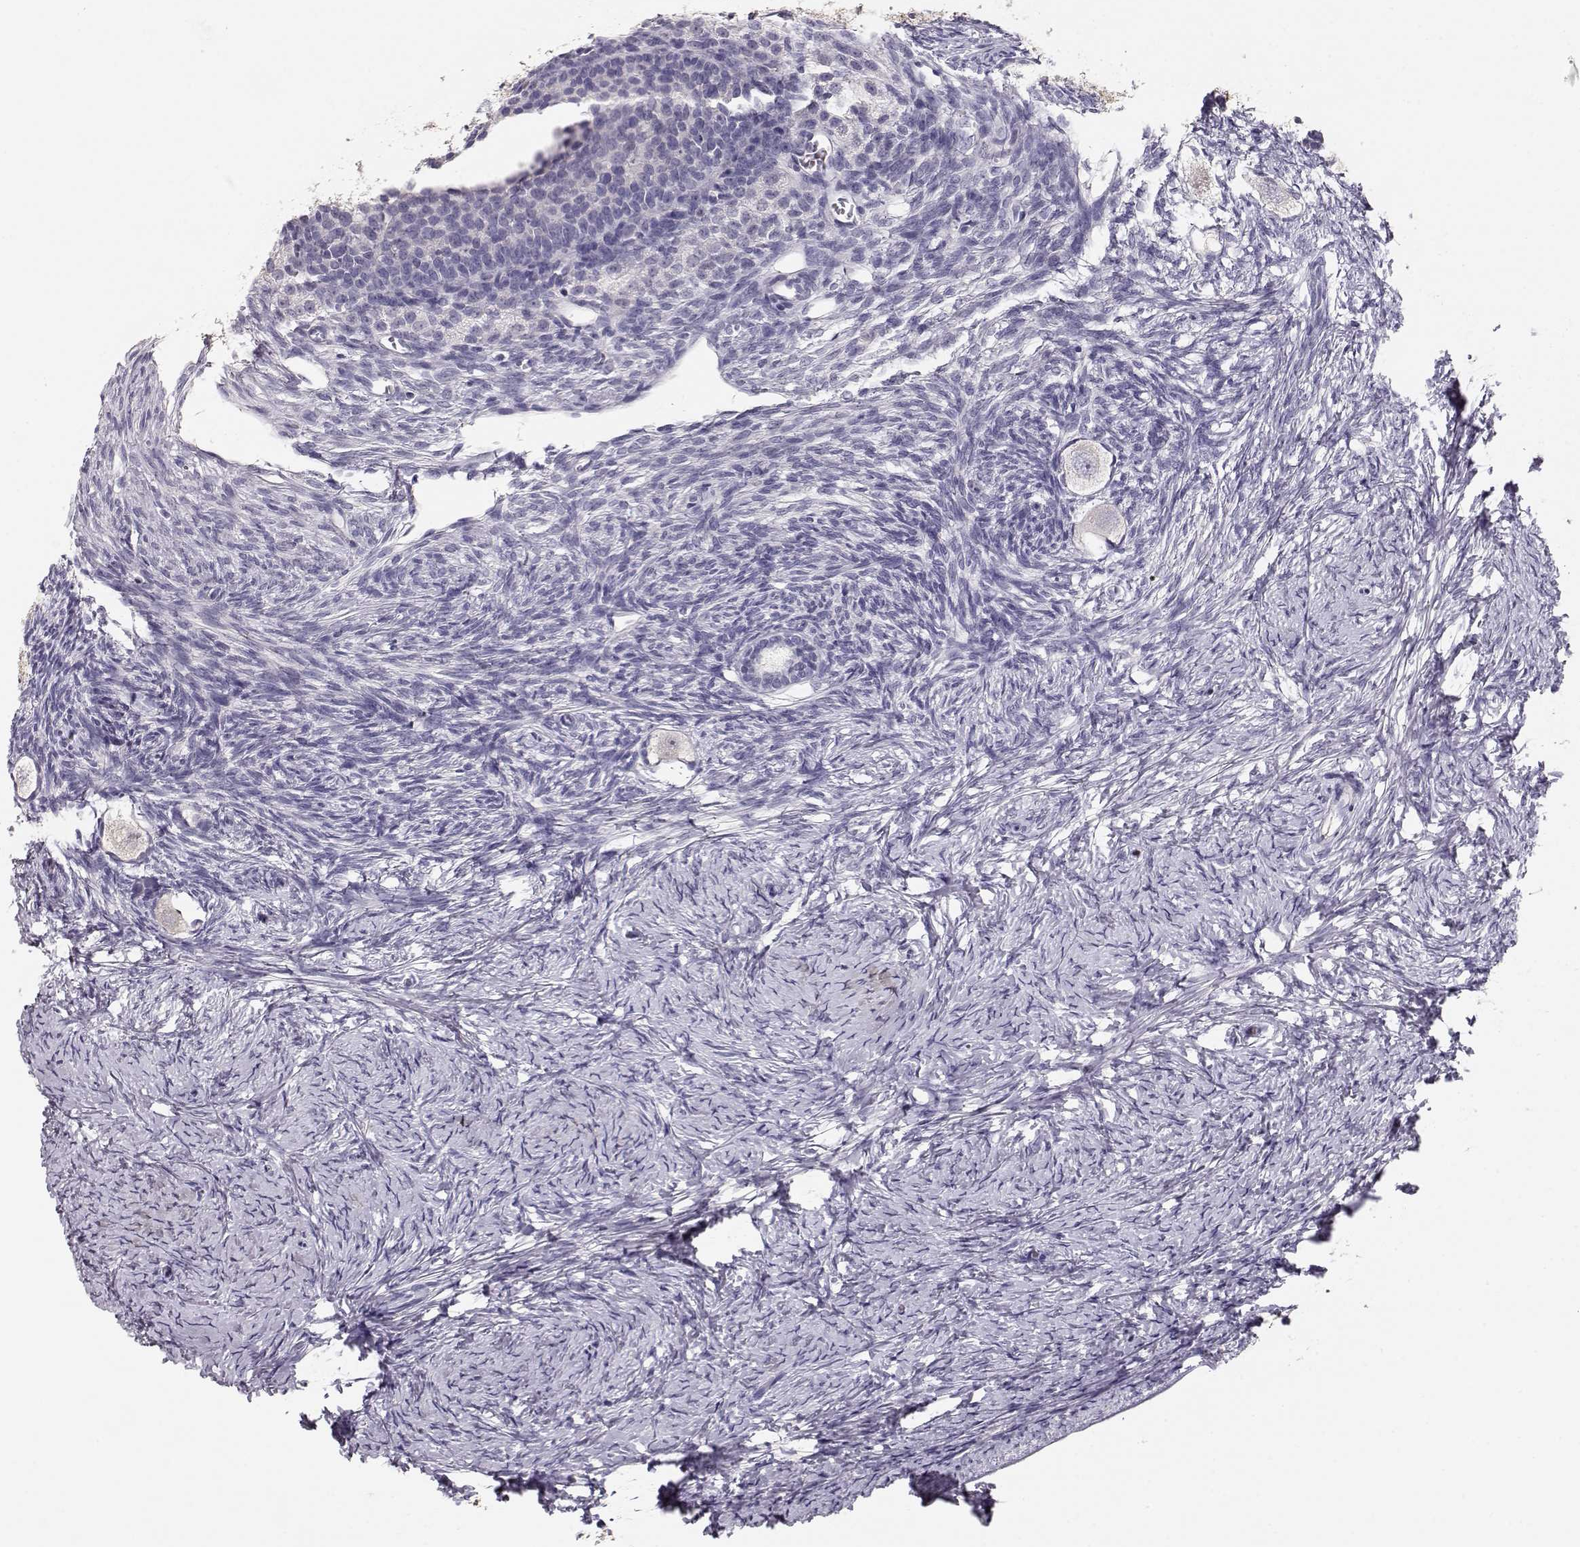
{"staining": {"intensity": "negative", "quantity": "none", "location": "none"}, "tissue": "ovary", "cell_type": "Follicle cells", "image_type": "normal", "snomed": [{"axis": "morphology", "description": "Normal tissue, NOS"}, {"axis": "topography", "description": "Ovary"}], "caption": "DAB immunohistochemical staining of benign ovary displays no significant expression in follicle cells. (Brightfield microscopy of DAB (3,3'-diaminobenzidine) immunohistochemistry at high magnification).", "gene": "MAGEC1", "patient": {"sex": "female", "age": 27}}